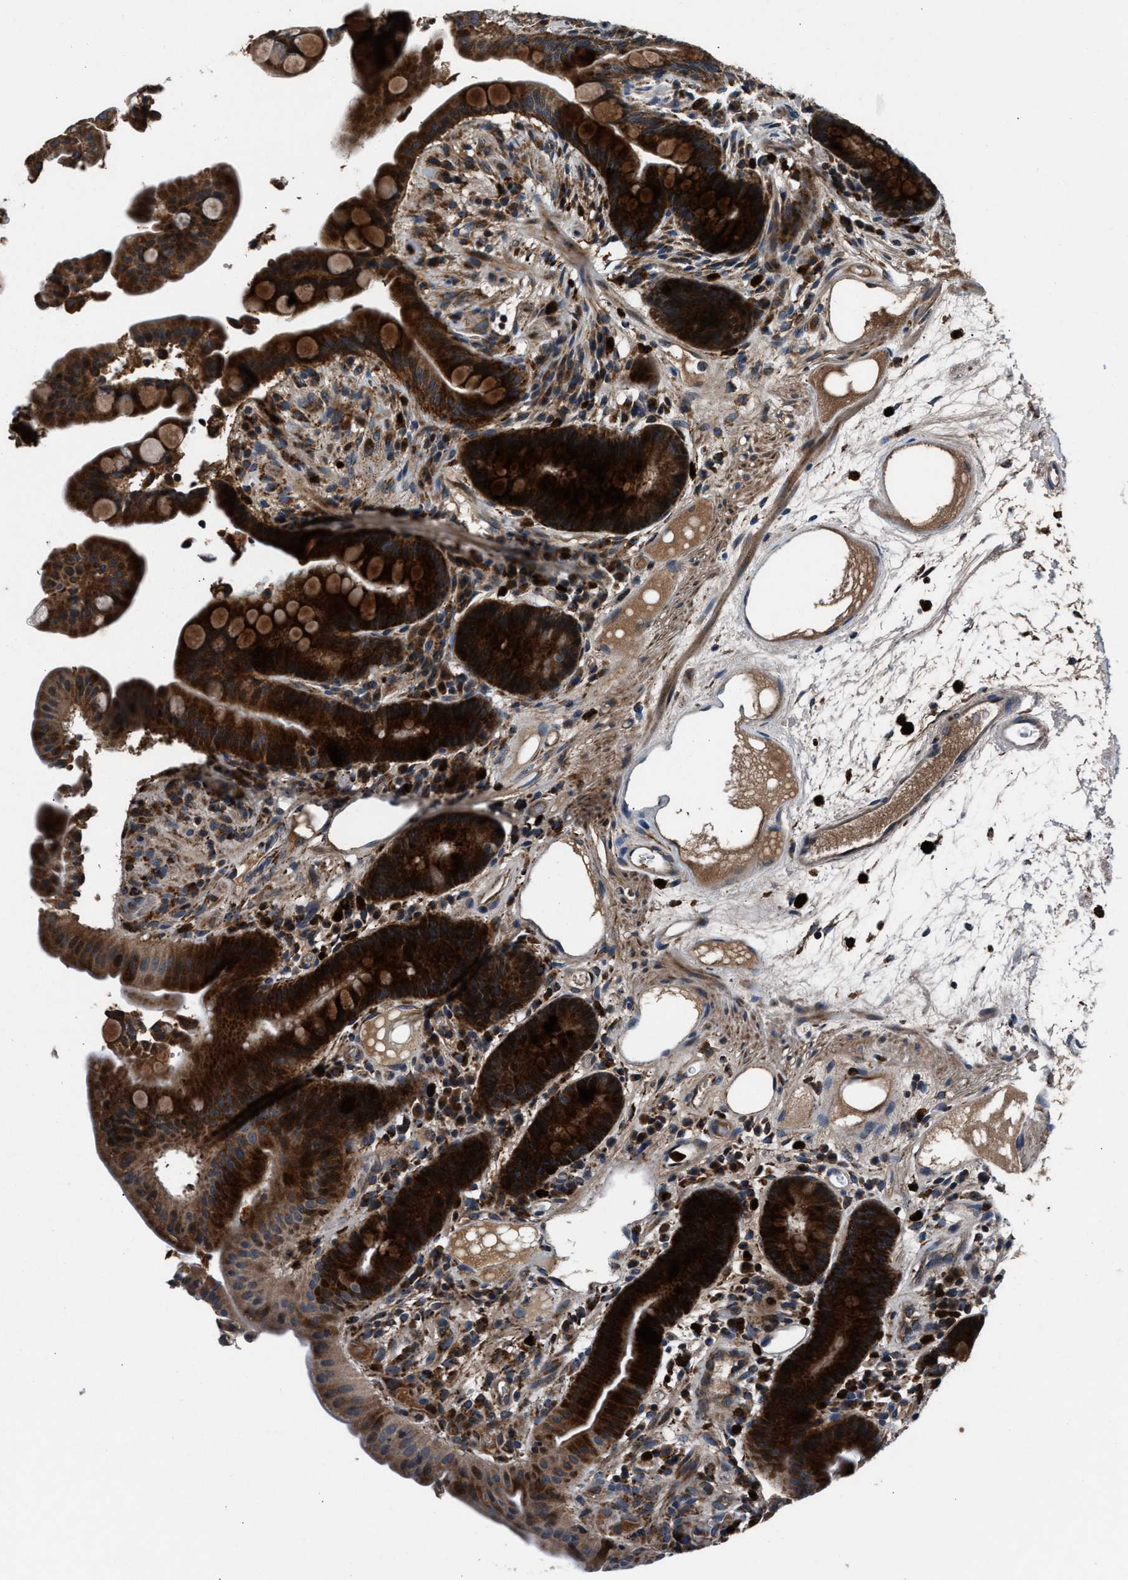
{"staining": {"intensity": "moderate", "quantity": ">75%", "location": "cytoplasmic/membranous"}, "tissue": "colon", "cell_type": "Endothelial cells", "image_type": "normal", "snomed": [{"axis": "morphology", "description": "Normal tissue, NOS"}, {"axis": "topography", "description": "Colon"}], "caption": "Immunohistochemistry (IHC) micrograph of normal colon: human colon stained using immunohistochemistry (IHC) demonstrates medium levels of moderate protein expression localized specifically in the cytoplasmic/membranous of endothelial cells, appearing as a cytoplasmic/membranous brown color.", "gene": "FAM221A", "patient": {"sex": "male", "age": 73}}